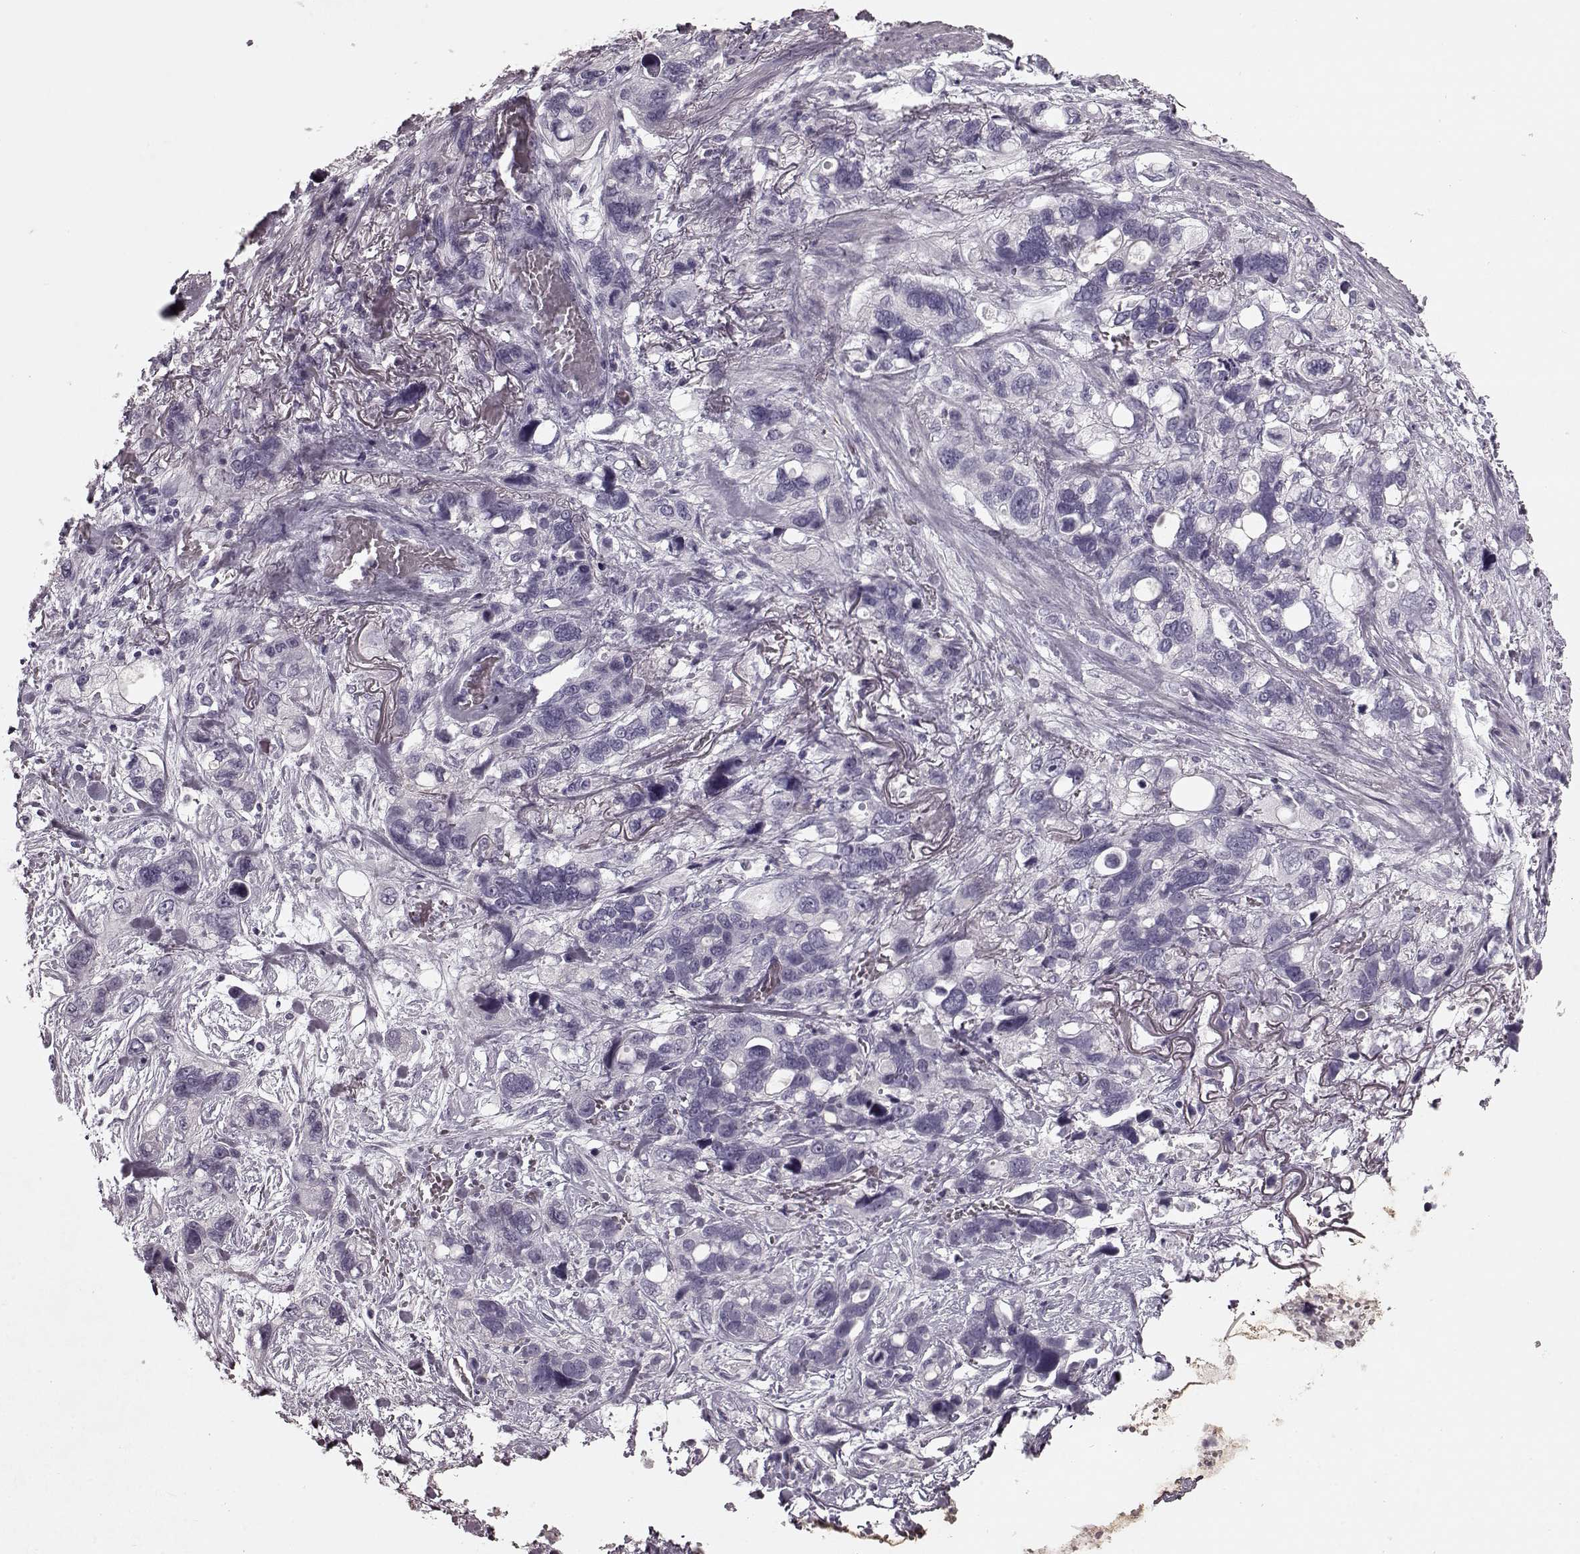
{"staining": {"intensity": "negative", "quantity": "none", "location": "none"}, "tissue": "stomach cancer", "cell_type": "Tumor cells", "image_type": "cancer", "snomed": [{"axis": "morphology", "description": "Adenocarcinoma, NOS"}, {"axis": "topography", "description": "Stomach, upper"}], "caption": "Immunohistochemical staining of stomach adenocarcinoma exhibits no significant positivity in tumor cells.", "gene": "CST7", "patient": {"sex": "female", "age": 81}}